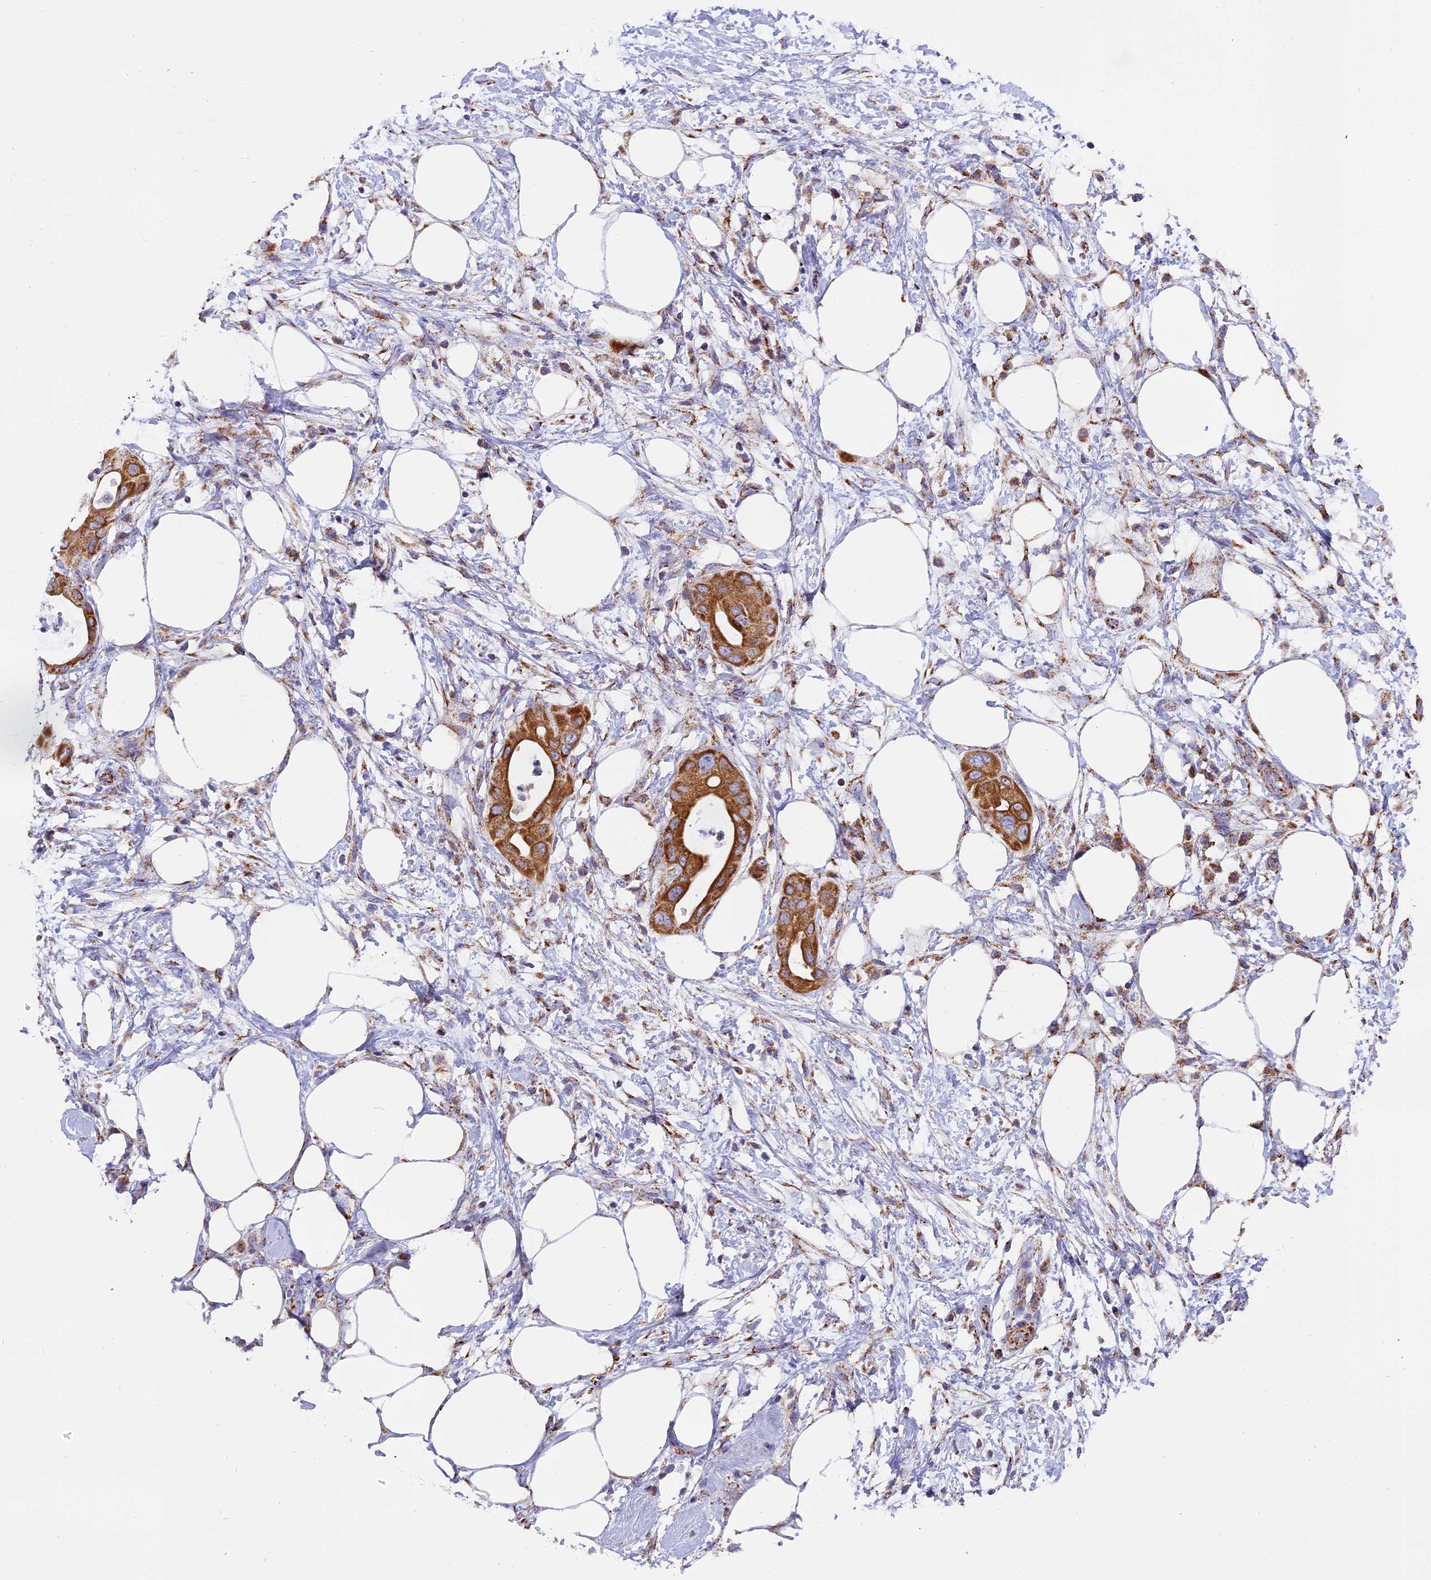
{"staining": {"intensity": "moderate", "quantity": ">75%", "location": "cytoplasmic/membranous"}, "tissue": "pancreatic cancer", "cell_type": "Tumor cells", "image_type": "cancer", "snomed": [{"axis": "morphology", "description": "Adenocarcinoma, NOS"}, {"axis": "topography", "description": "Pancreas"}], "caption": "IHC of pancreatic cancer displays medium levels of moderate cytoplasmic/membranous staining in approximately >75% of tumor cells. Using DAB (3,3'-diaminobenzidine) (brown) and hematoxylin (blue) stains, captured at high magnification using brightfield microscopy.", "gene": "MRPS34", "patient": {"sex": "male", "age": 68}}